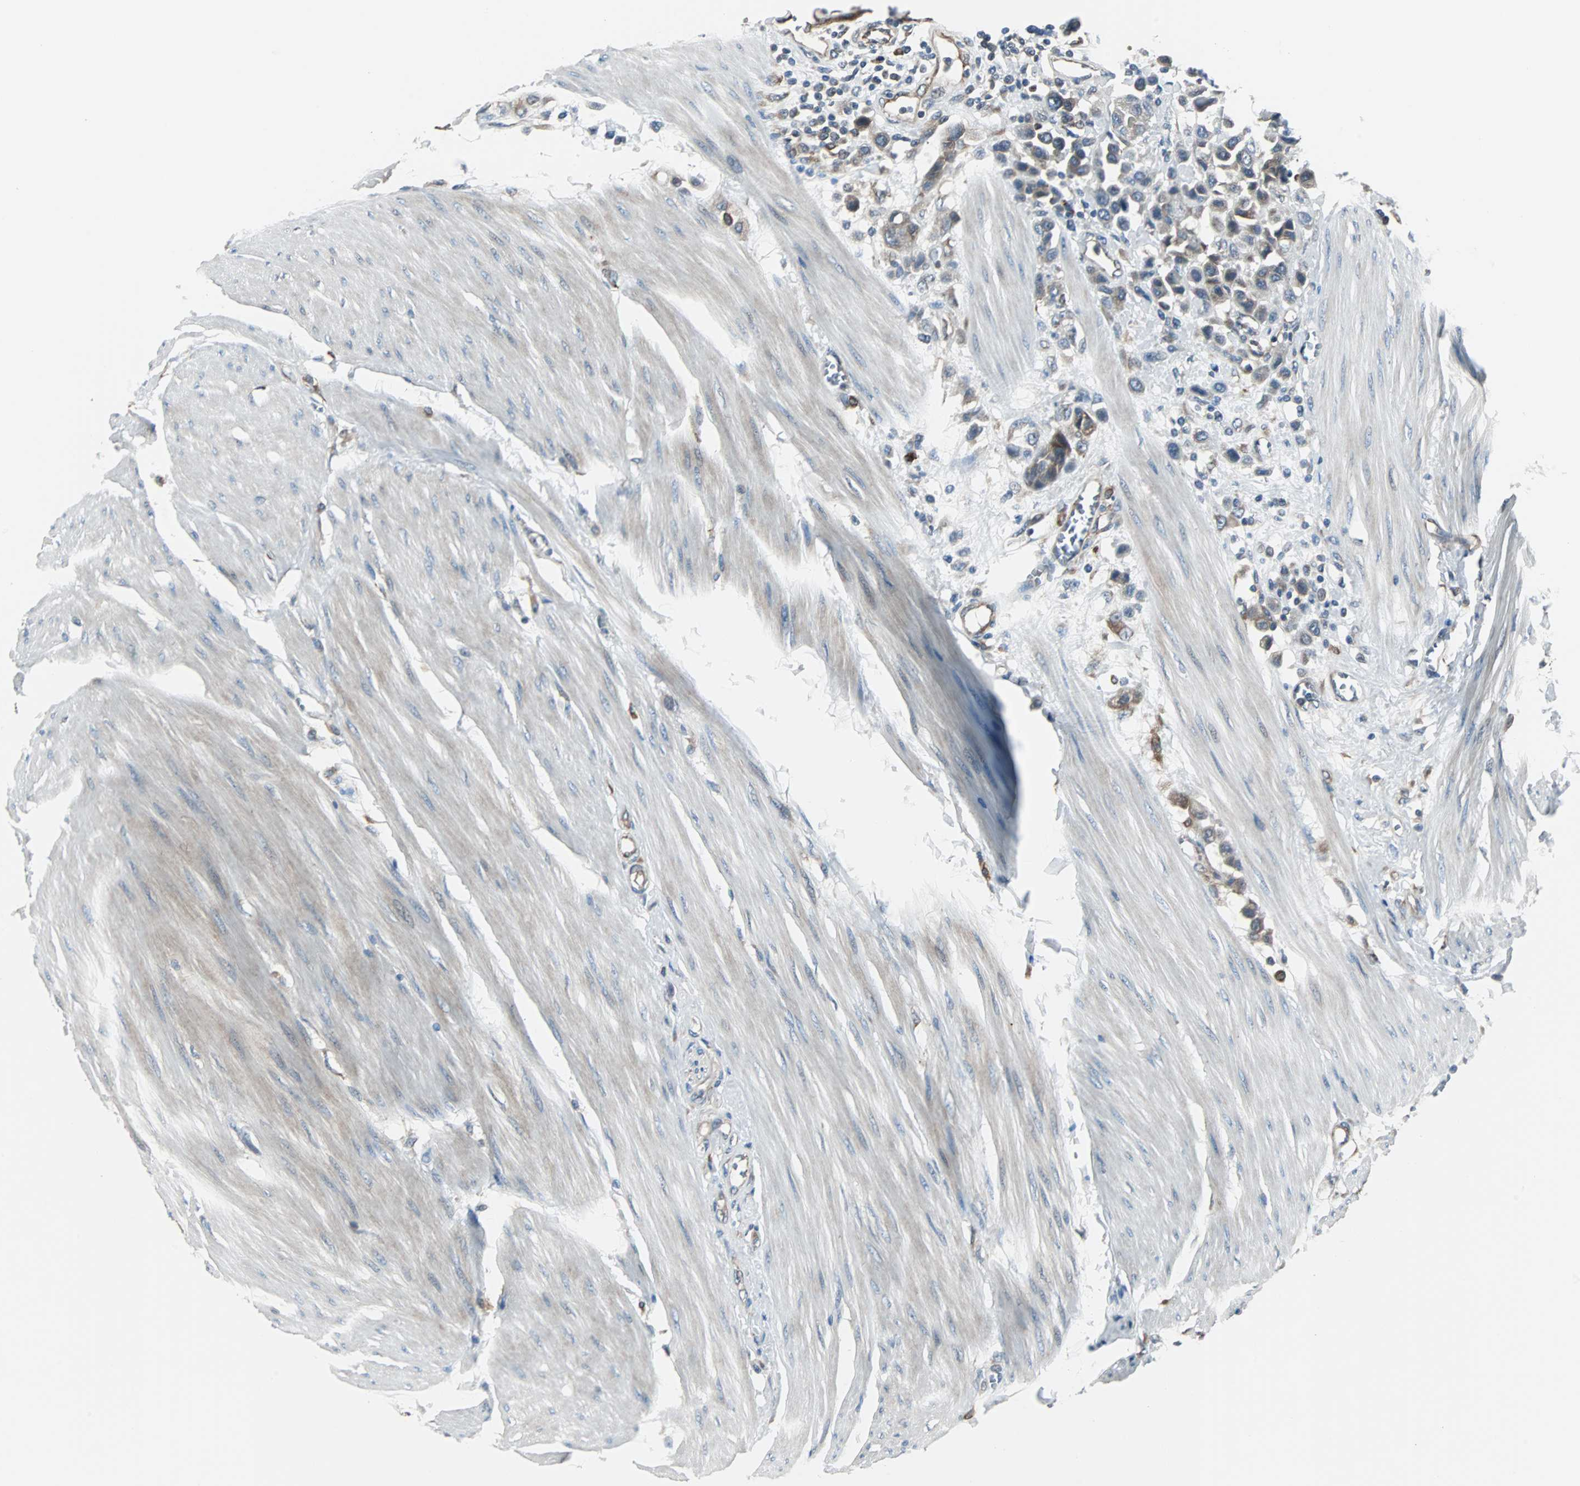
{"staining": {"intensity": "weak", "quantity": "<25%", "location": "cytoplasmic/membranous"}, "tissue": "urothelial cancer", "cell_type": "Tumor cells", "image_type": "cancer", "snomed": [{"axis": "morphology", "description": "Urothelial carcinoma, High grade"}, {"axis": "topography", "description": "Urinary bladder"}], "caption": "High-grade urothelial carcinoma was stained to show a protein in brown. There is no significant staining in tumor cells.", "gene": "CHP1", "patient": {"sex": "male", "age": 50}}